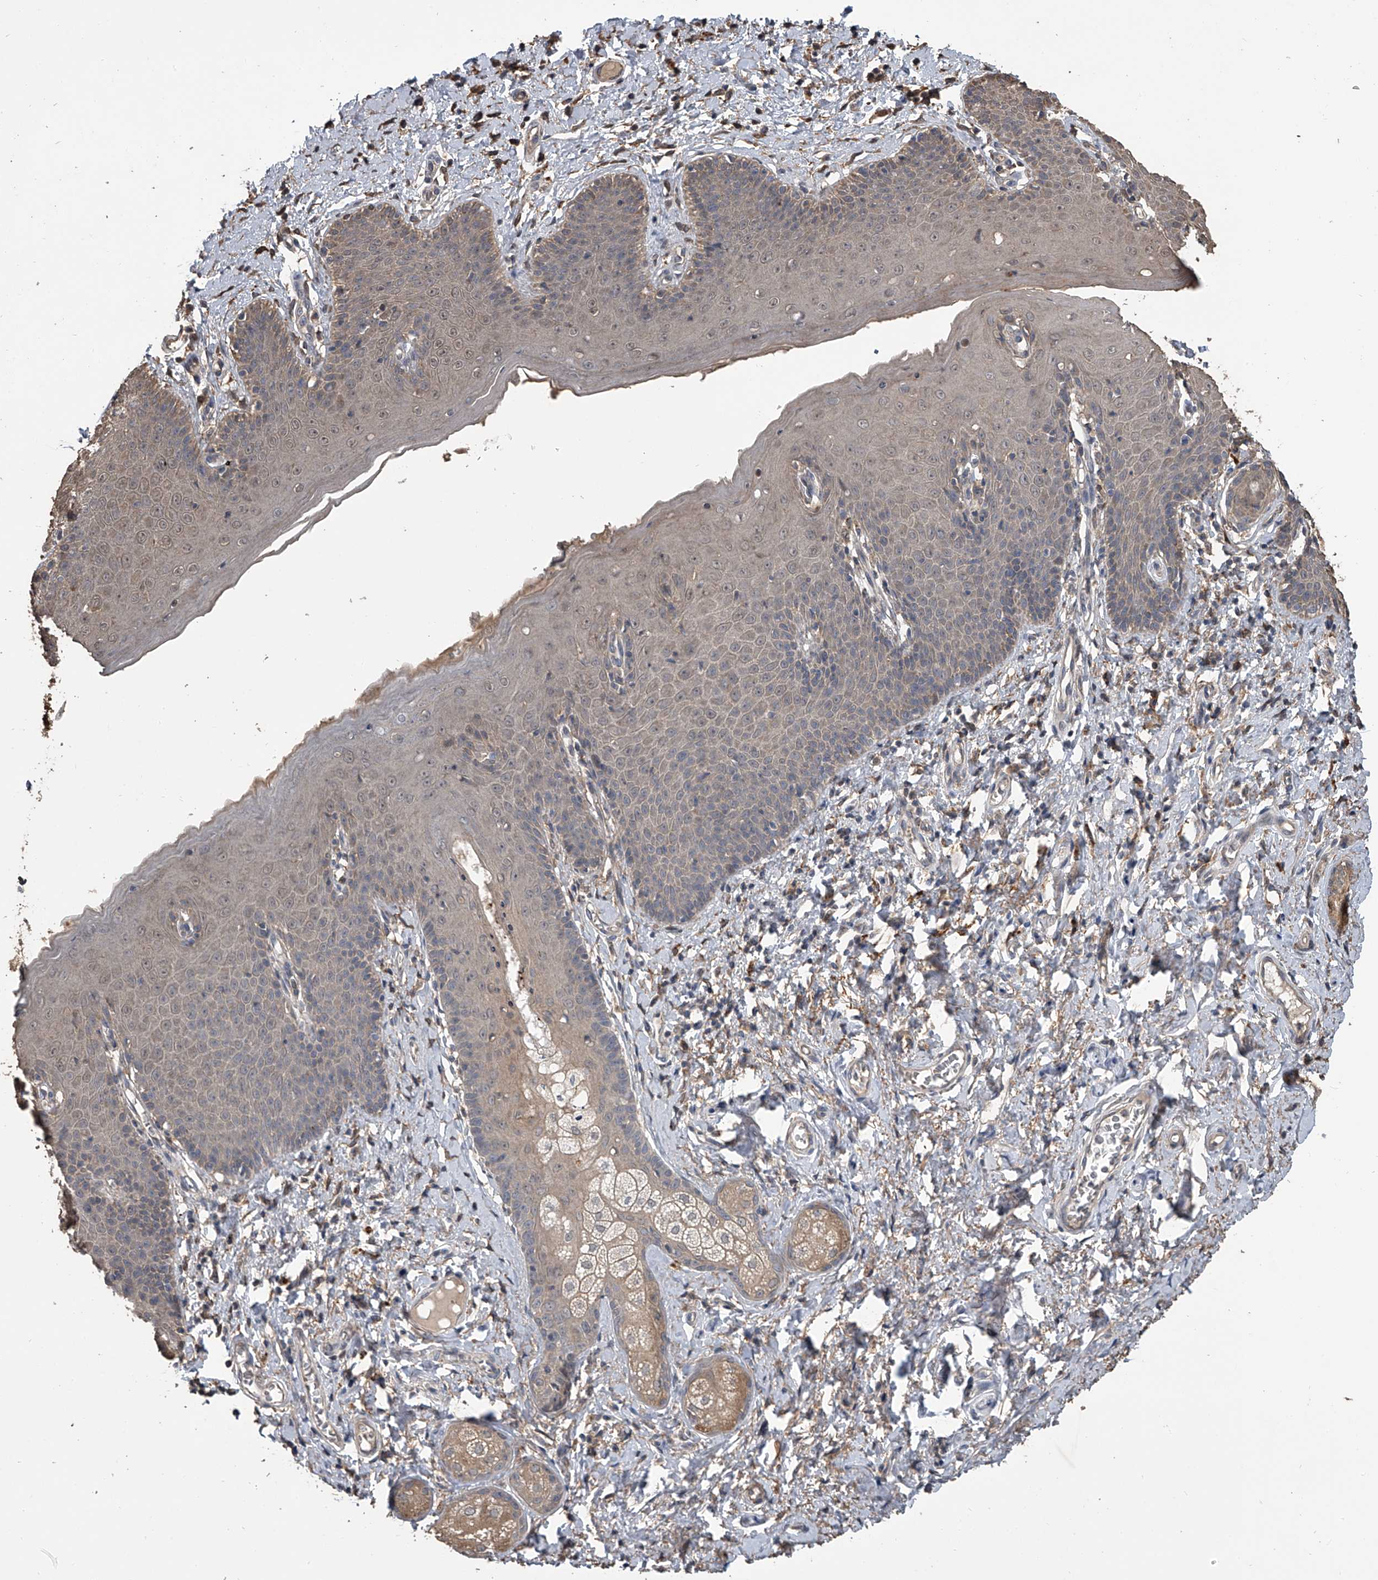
{"staining": {"intensity": "moderate", "quantity": "<25%", "location": "cytoplasmic/membranous"}, "tissue": "skin", "cell_type": "Epidermal cells", "image_type": "normal", "snomed": [{"axis": "morphology", "description": "Normal tissue, NOS"}, {"axis": "topography", "description": "Vulva"}], "caption": "Immunohistochemistry histopathology image of unremarkable skin: skin stained using immunohistochemistry (IHC) displays low levels of moderate protein expression localized specifically in the cytoplasmic/membranous of epidermal cells, appearing as a cytoplasmic/membranous brown color.", "gene": "DOCK9", "patient": {"sex": "female", "age": 66}}